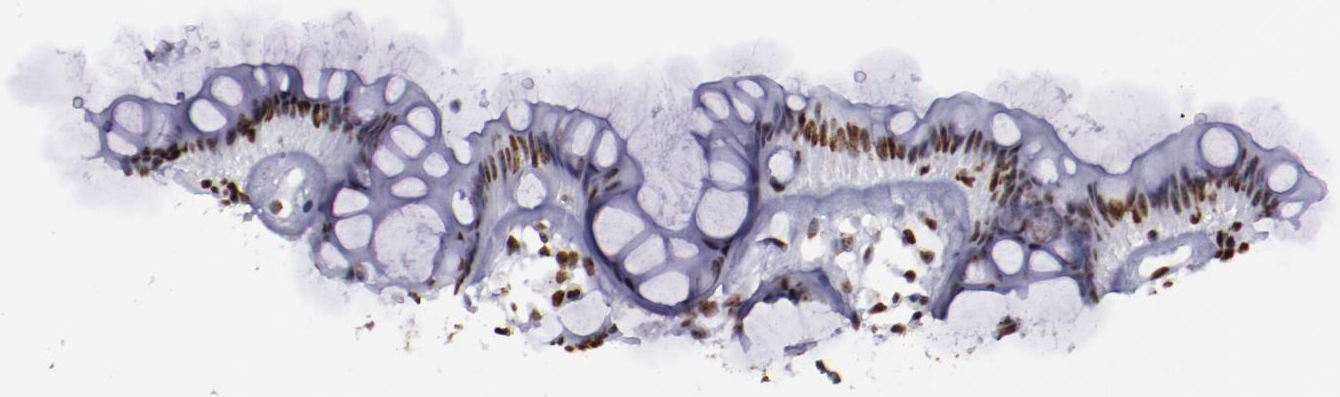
{"staining": {"intensity": "strong", "quantity": ">75%", "location": "nuclear"}, "tissue": "rectum", "cell_type": "Glandular cells", "image_type": "normal", "snomed": [{"axis": "morphology", "description": "Normal tissue, NOS"}, {"axis": "topography", "description": "Rectum"}], "caption": "Rectum was stained to show a protein in brown. There is high levels of strong nuclear staining in approximately >75% of glandular cells. (IHC, brightfield microscopy, high magnification).", "gene": "HNRNPA1L3", "patient": {"sex": "female", "age": 66}}